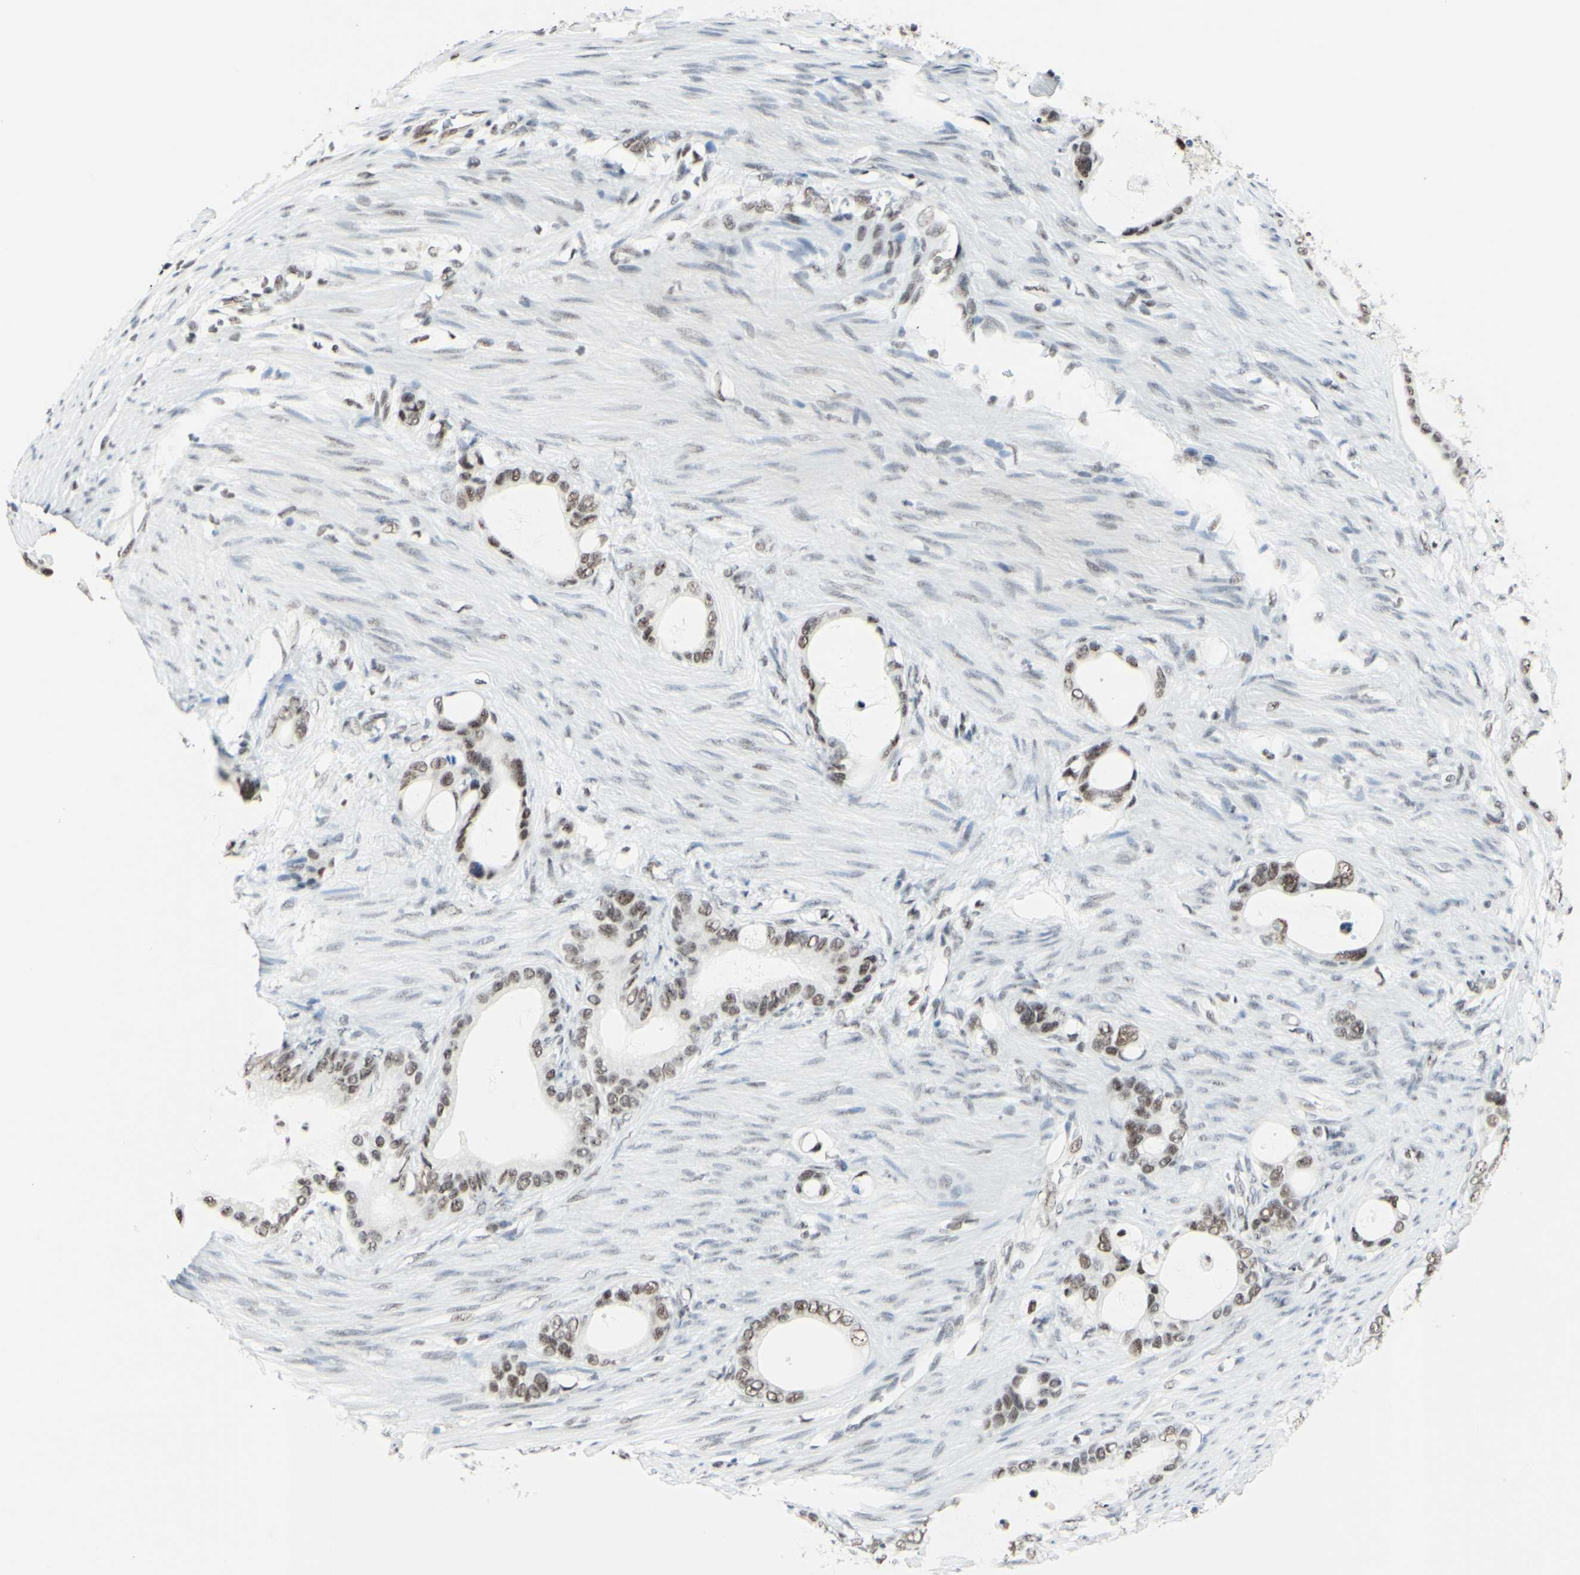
{"staining": {"intensity": "weak", "quantity": "25%-75%", "location": "nuclear"}, "tissue": "stomach cancer", "cell_type": "Tumor cells", "image_type": "cancer", "snomed": [{"axis": "morphology", "description": "Adenocarcinoma, NOS"}, {"axis": "topography", "description": "Stomach"}], "caption": "Stomach adenocarcinoma stained with a protein marker shows weak staining in tumor cells.", "gene": "WTAP", "patient": {"sex": "female", "age": 75}}